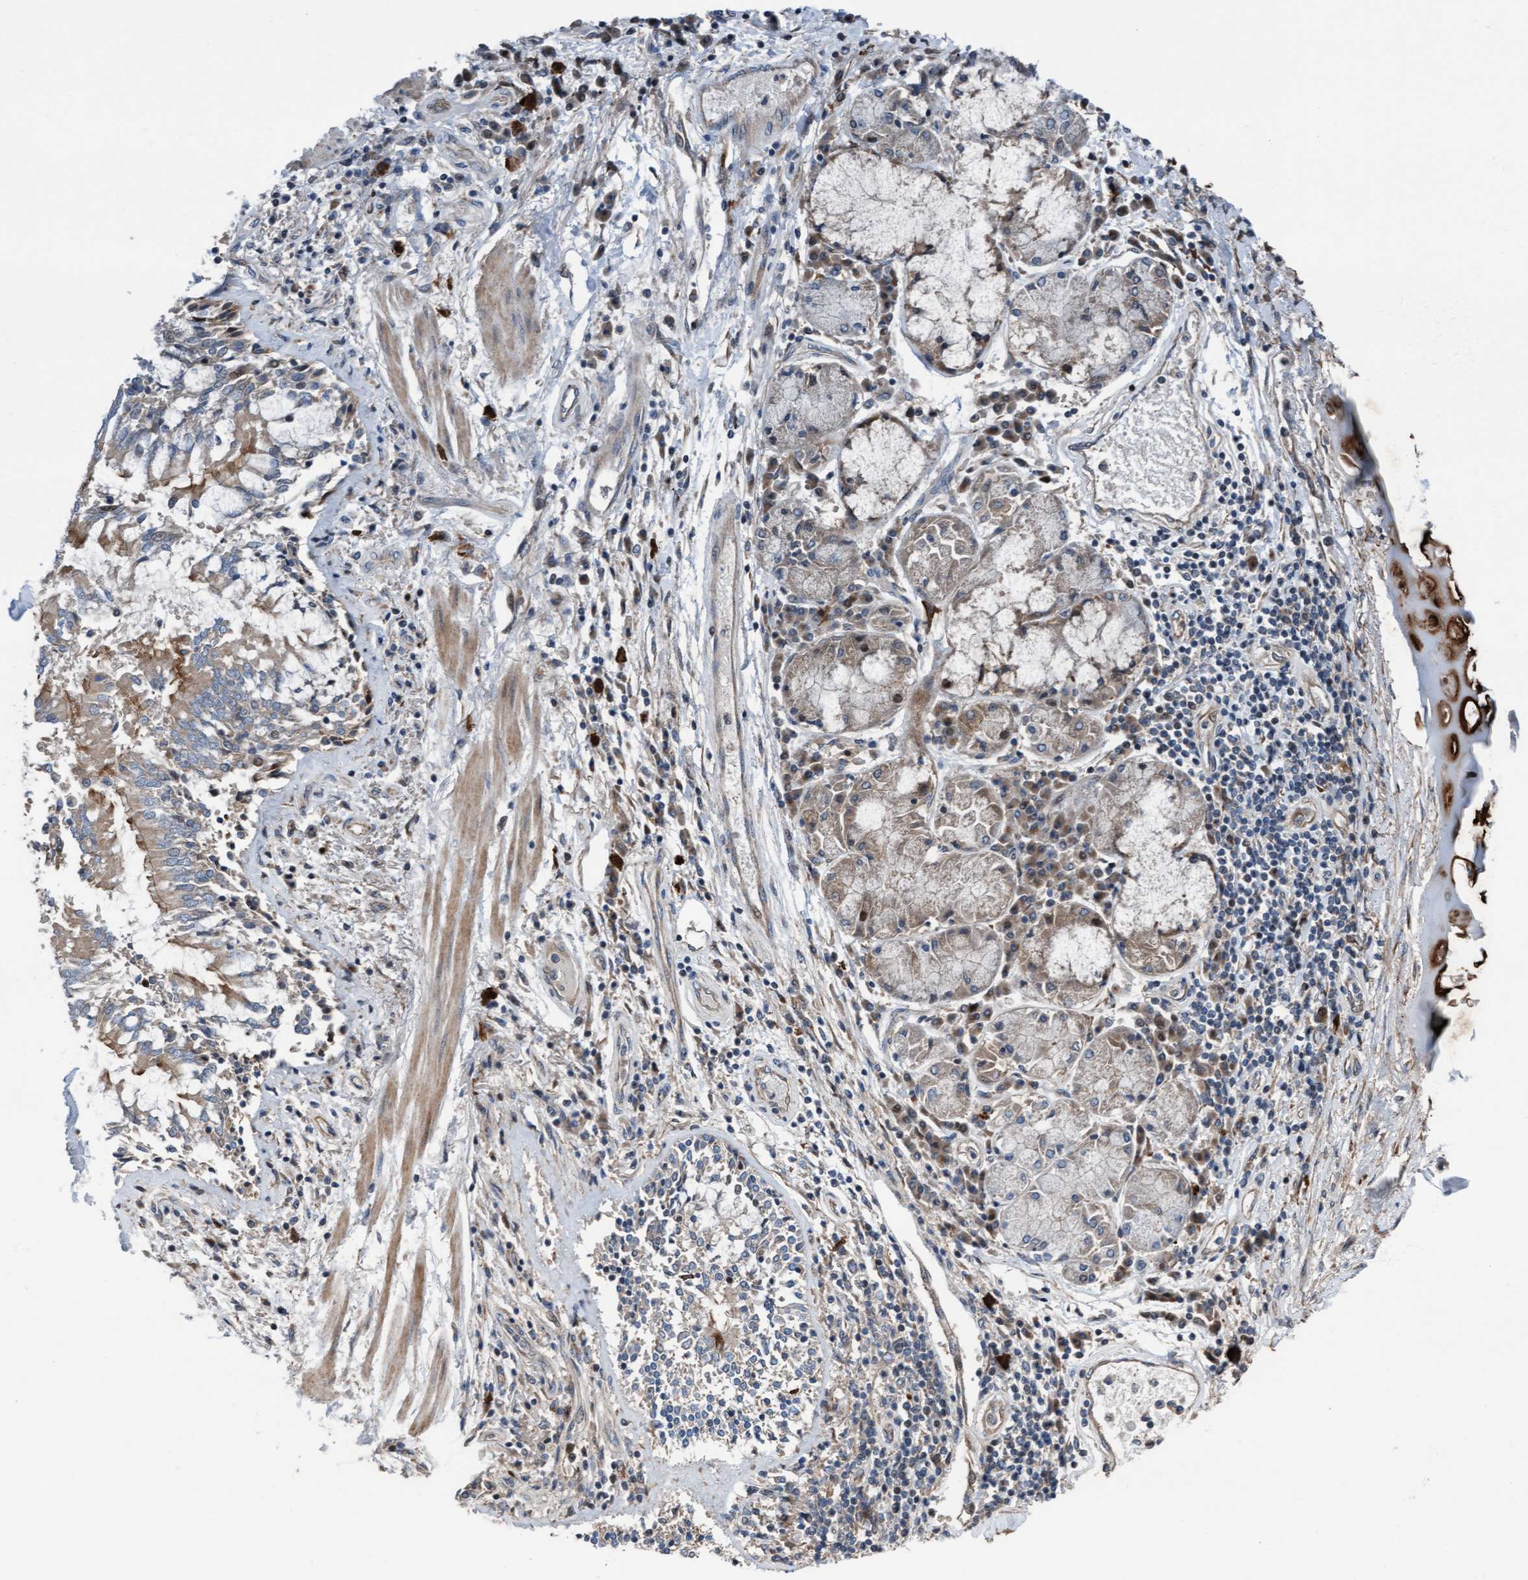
{"staining": {"intensity": "weak", "quantity": "<25%", "location": "cytoplasmic/membranous"}, "tissue": "lung cancer", "cell_type": "Tumor cells", "image_type": "cancer", "snomed": [{"axis": "morphology", "description": "Normal tissue, NOS"}, {"axis": "morphology", "description": "Squamous cell carcinoma, NOS"}, {"axis": "topography", "description": "Lymph node"}, {"axis": "topography", "description": "Cartilage tissue"}, {"axis": "topography", "description": "Bronchus"}, {"axis": "topography", "description": "Lung"}, {"axis": "topography", "description": "Peripheral nerve tissue"}], "caption": "Image shows no significant protein positivity in tumor cells of lung cancer.", "gene": "KLHL26", "patient": {"sex": "female", "age": 49}}